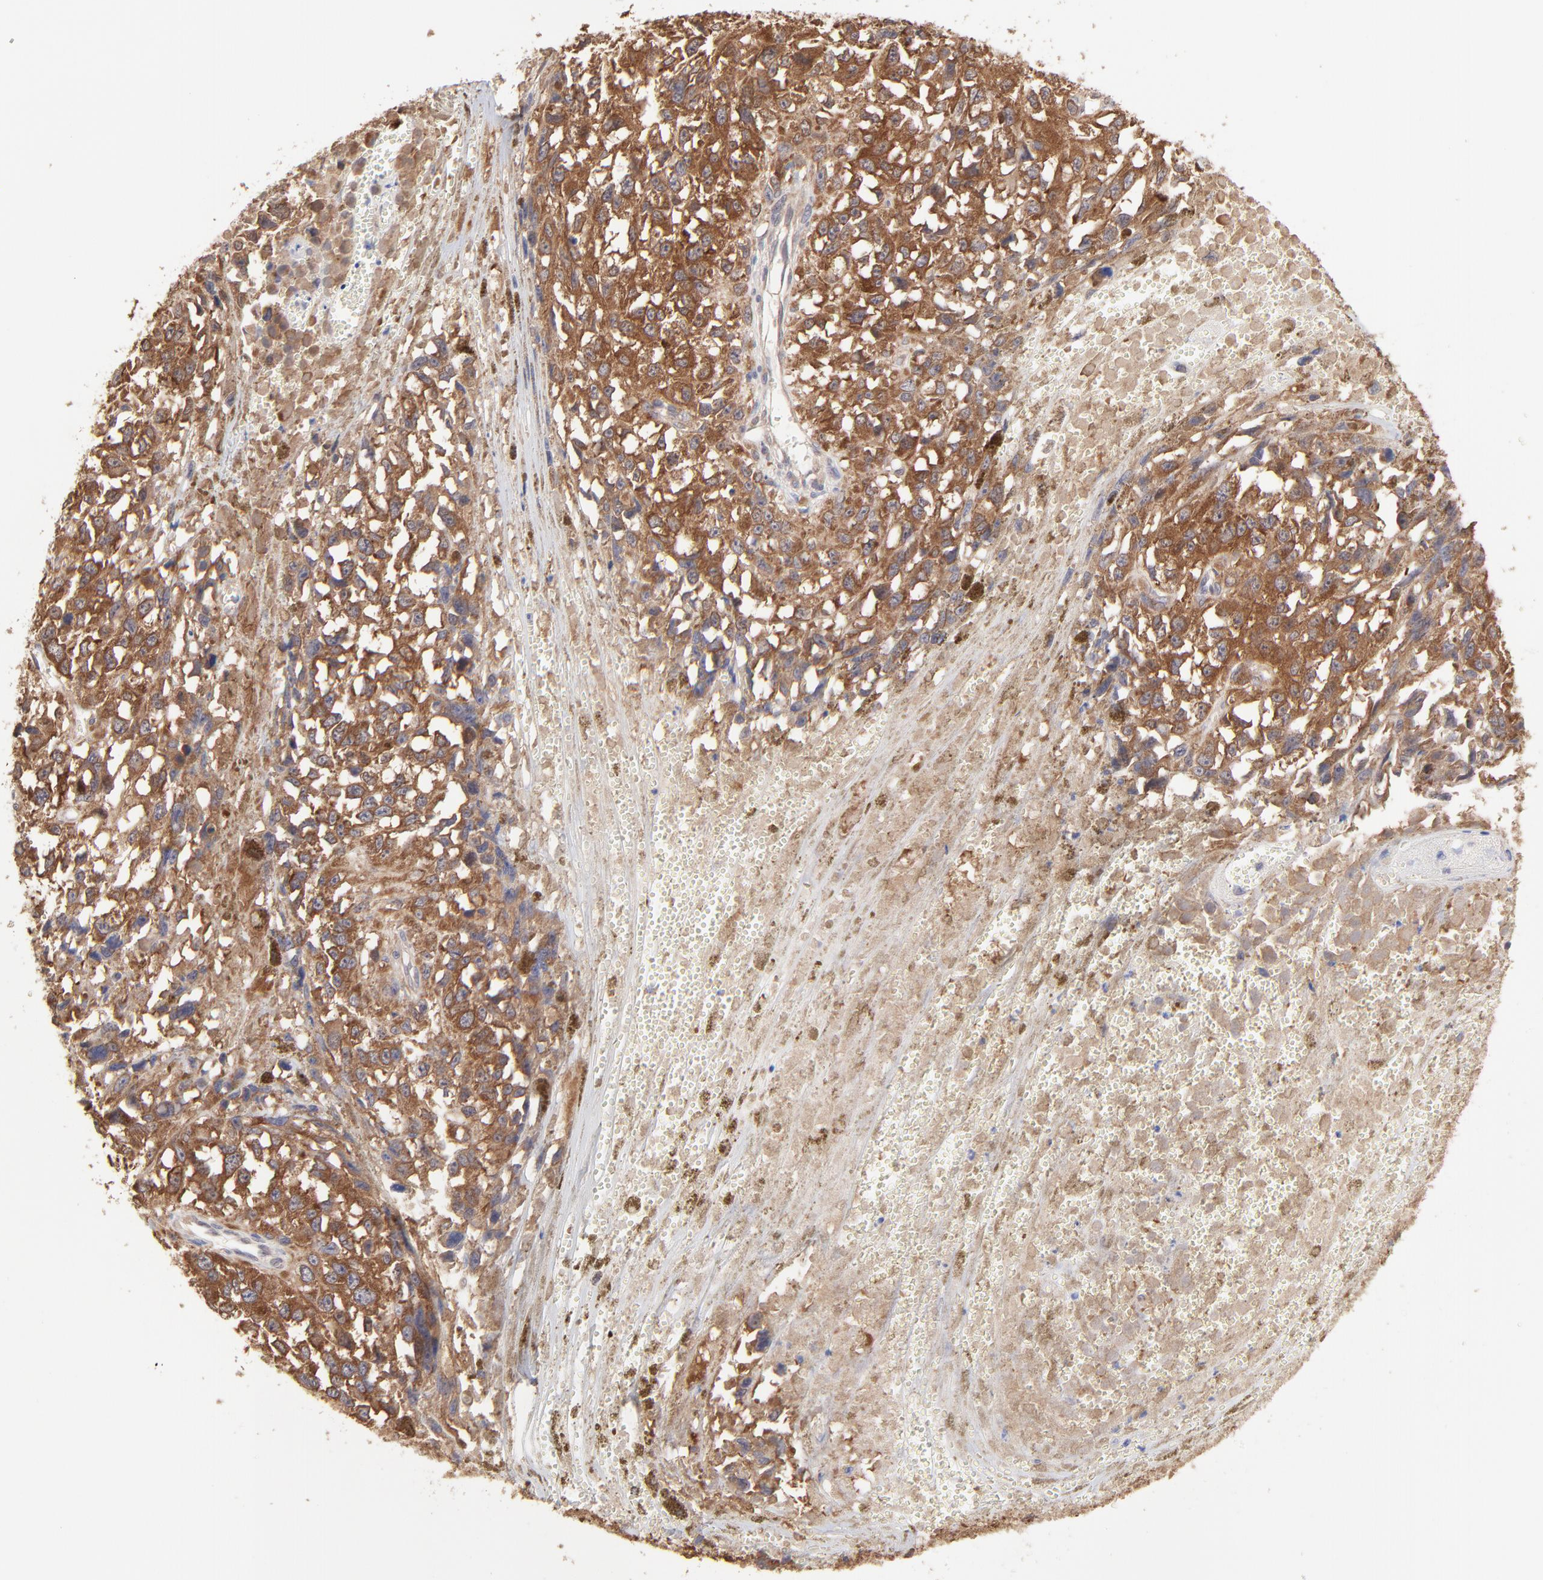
{"staining": {"intensity": "strong", "quantity": ">75%", "location": "cytoplasmic/membranous"}, "tissue": "melanoma", "cell_type": "Tumor cells", "image_type": "cancer", "snomed": [{"axis": "morphology", "description": "Malignant melanoma, Metastatic site"}, {"axis": "topography", "description": "Lymph node"}], "caption": "Immunohistochemical staining of malignant melanoma (metastatic site) displays high levels of strong cytoplasmic/membranous positivity in approximately >75% of tumor cells.", "gene": "GART", "patient": {"sex": "male", "age": 59}}